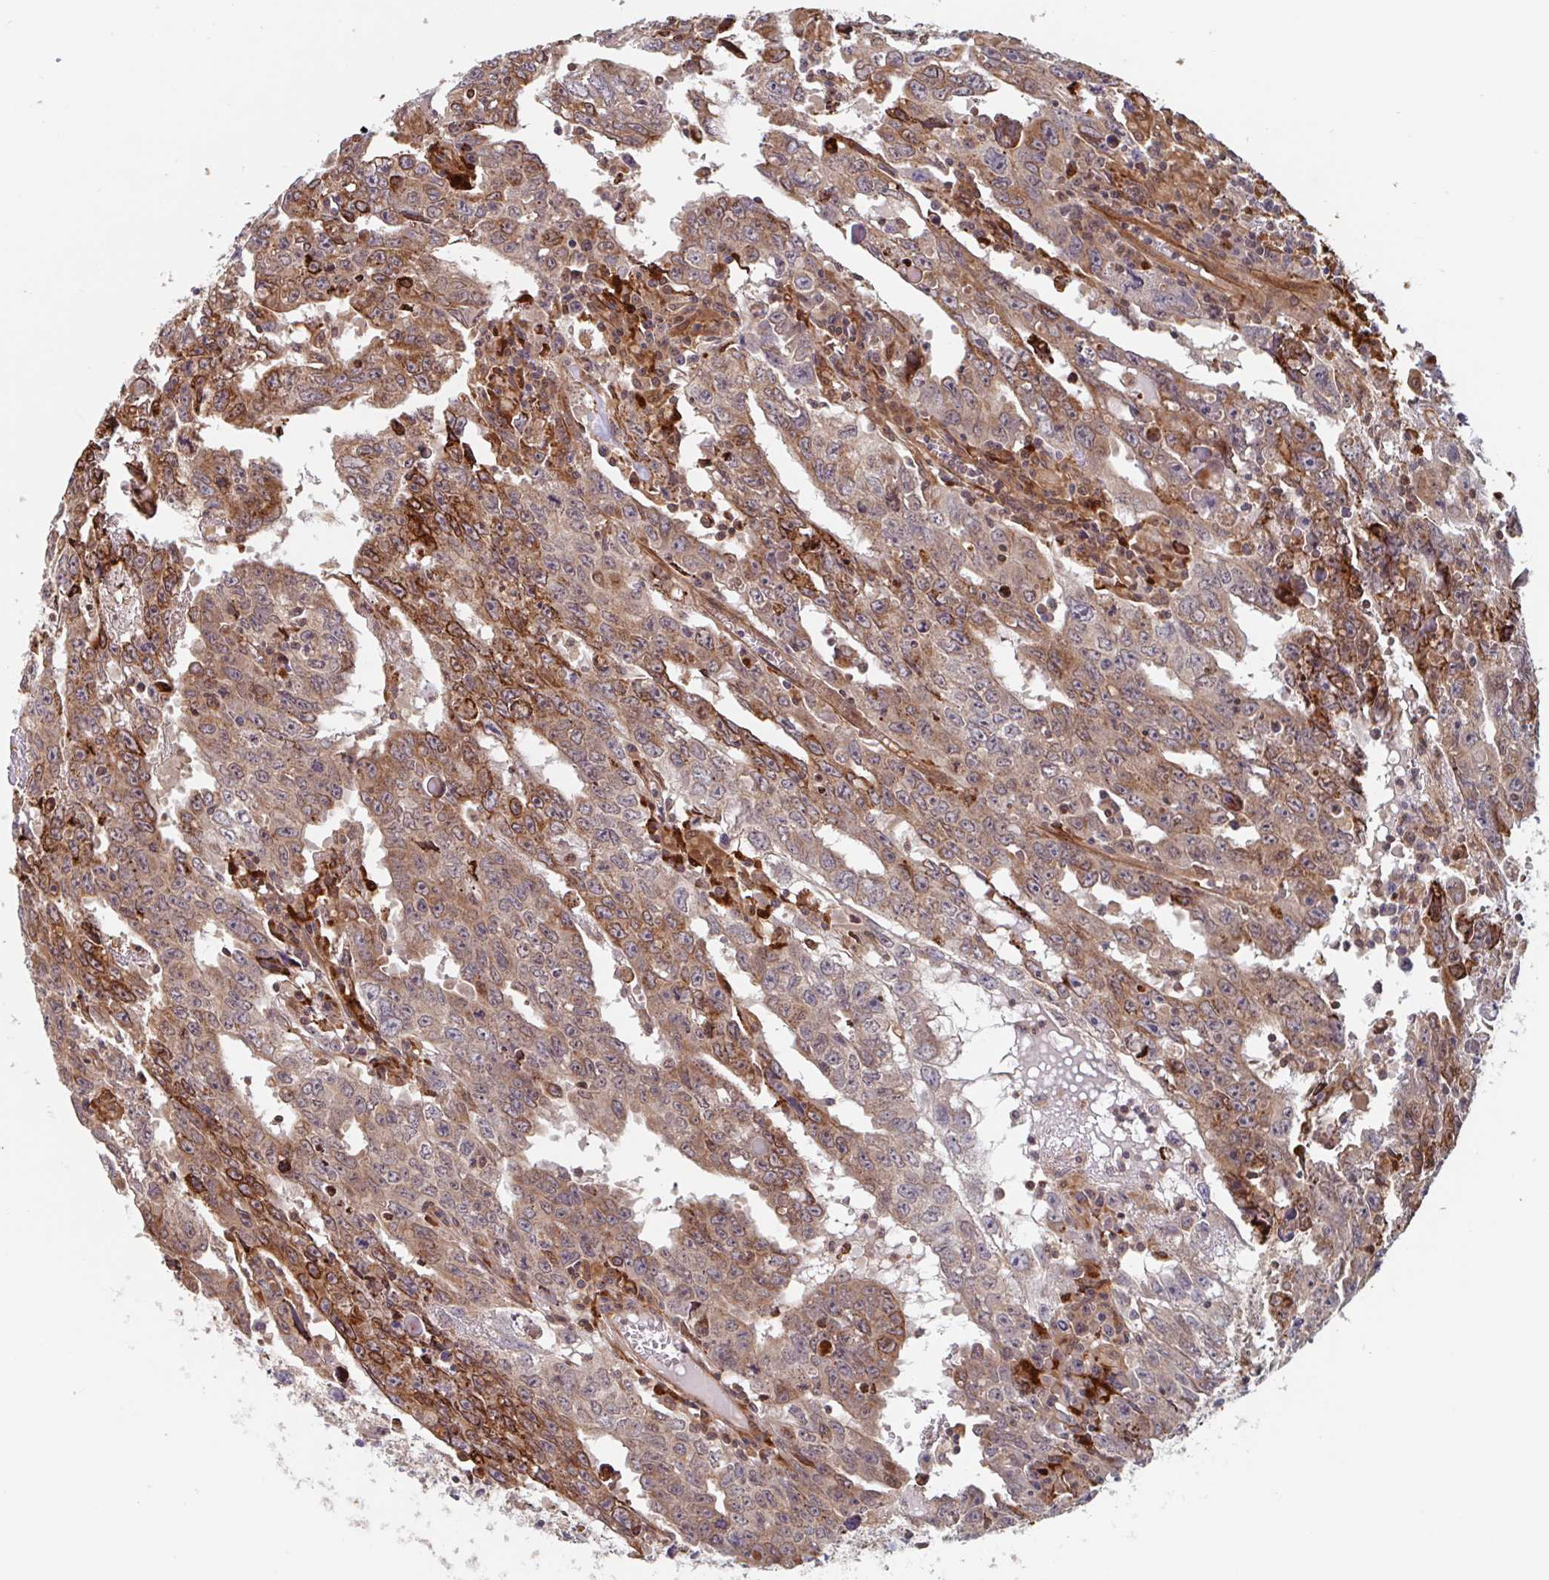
{"staining": {"intensity": "strong", "quantity": "25%-75%", "location": "cytoplasmic/membranous"}, "tissue": "testis cancer", "cell_type": "Tumor cells", "image_type": "cancer", "snomed": [{"axis": "morphology", "description": "Carcinoma, Embryonal, NOS"}, {"axis": "topography", "description": "Testis"}], "caption": "Protein staining of testis embryonal carcinoma tissue shows strong cytoplasmic/membranous expression in approximately 25%-75% of tumor cells. (DAB IHC, brown staining for protein, blue staining for nuclei).", "gene": "NUB1", "patient": {"sex": "male", "age": 22}}